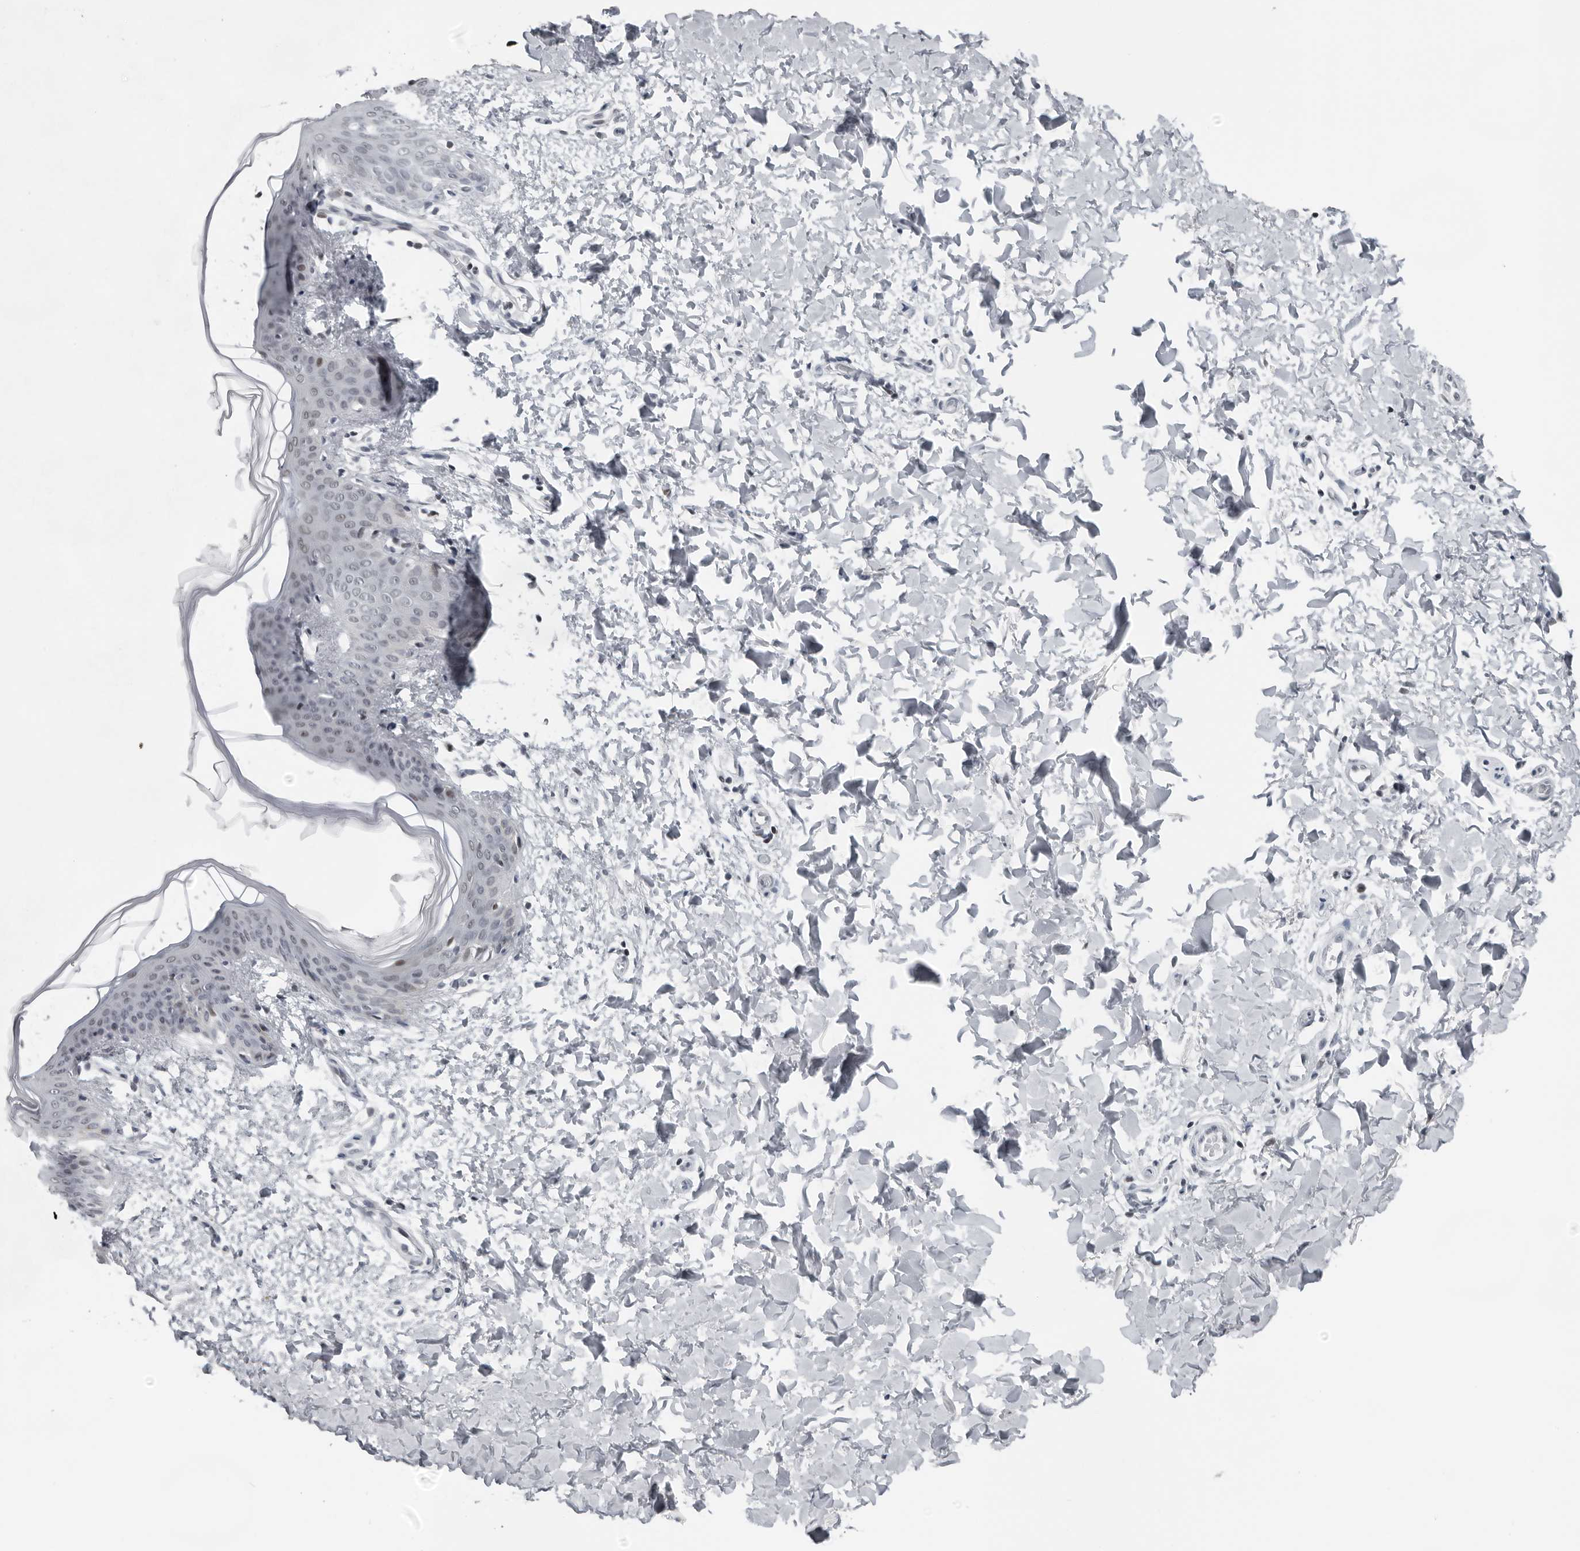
{"staining": {"intensity": "negative", "quantity": "none", "location": "none"}, "tissue": "skin", "cell_type": "Fibroblasts", "image_type": "normal", "snomed": [{"axis": "morphology", "description": "Normal tissue, NOS"}, {"axis": "topography", "description": "Skin"}], "caption": "Fibroblasts are negative for brown protein staining in benign skin. (DAB immunohistochemistry (IHC) with hematoxylin counter stain).", "gene": "PPP1R42", "patient": {"sex": "female", "age": 17}}